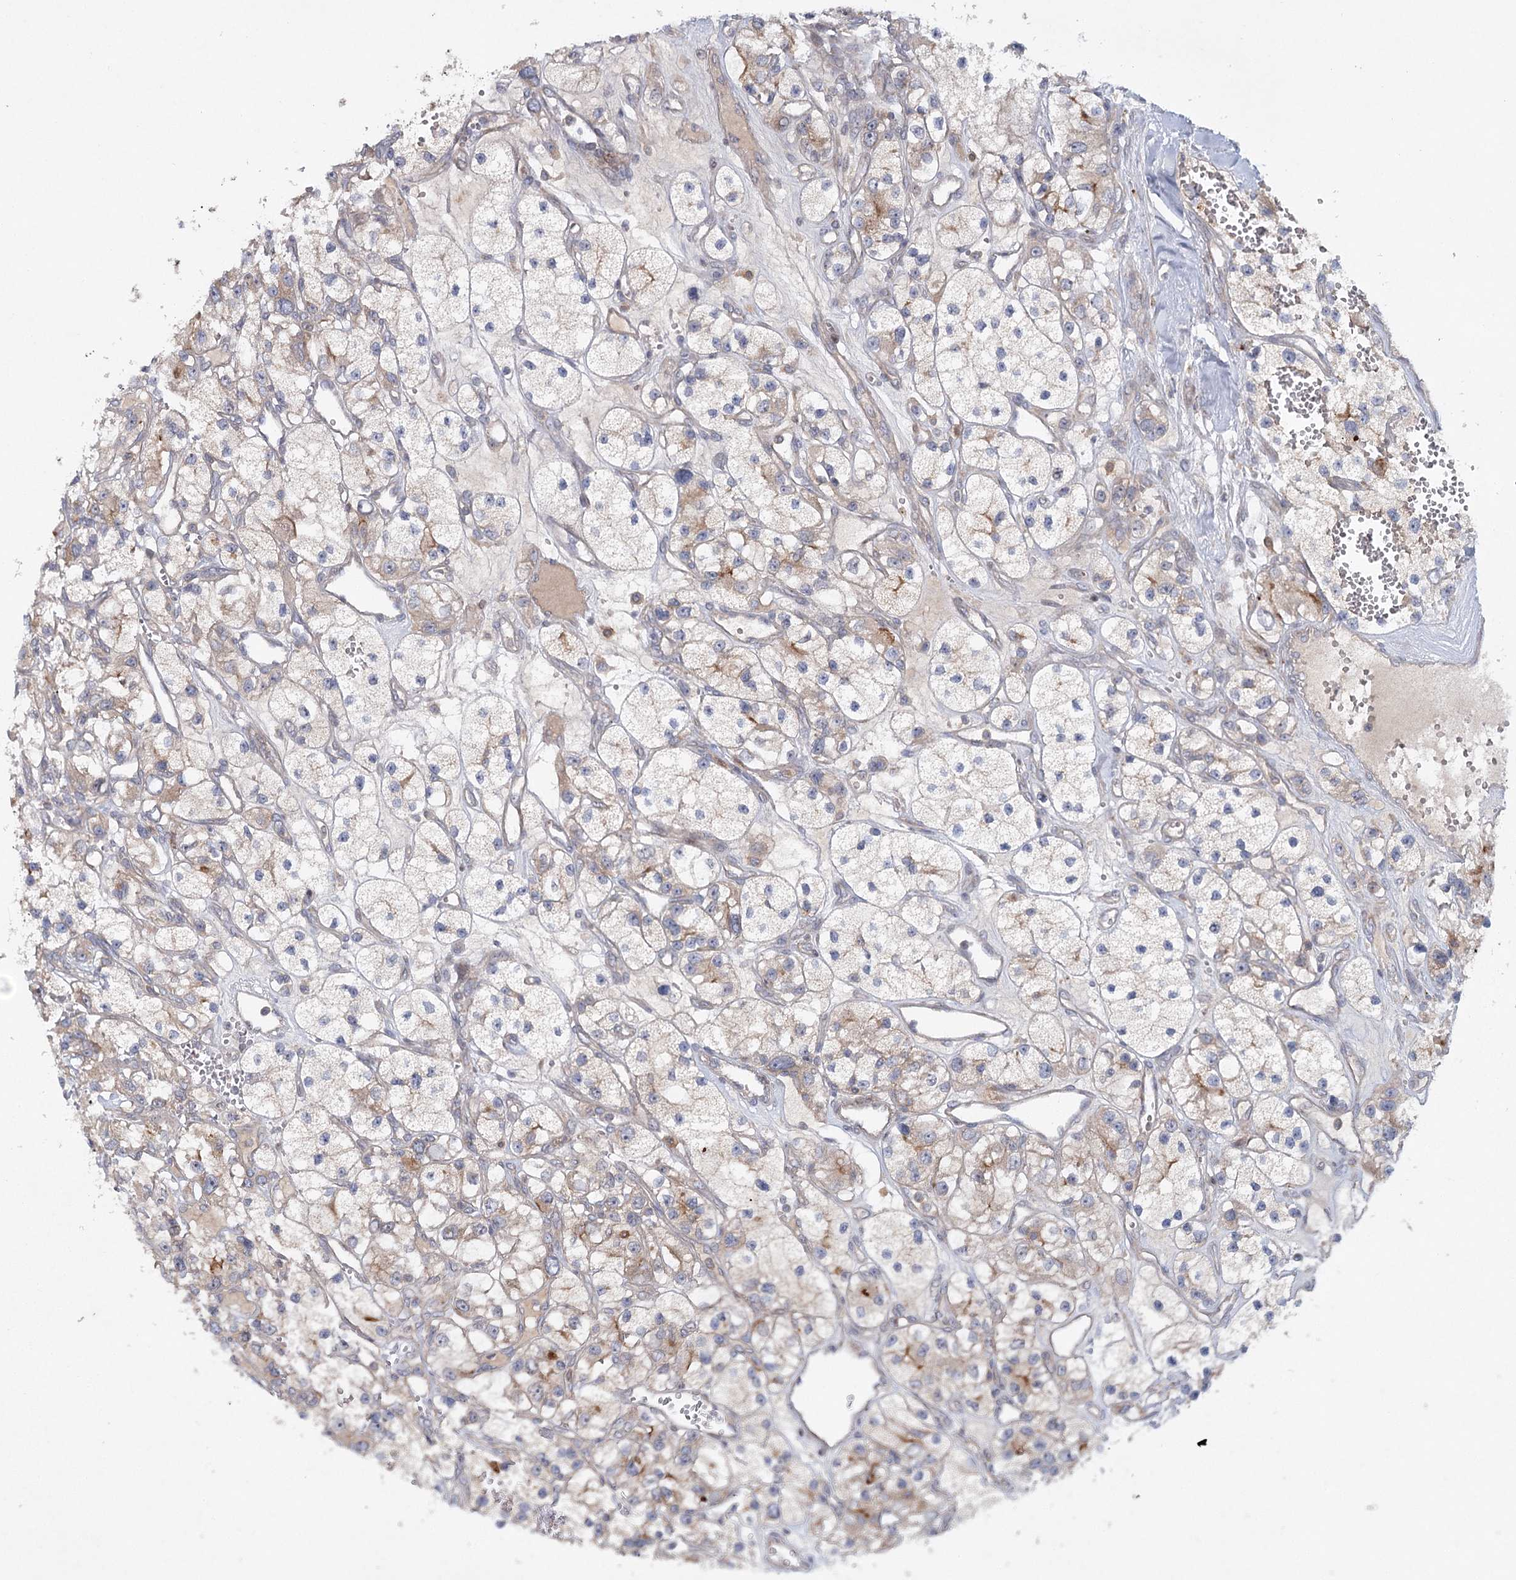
{"staining": {"intensity": "weak", "quantity": "<25%", "location": "cytoplasmic/membranous"}, "tissue": "renal cancer", "cell_type": "Tumor cells", "image_type": "cancer", "snomed": [{"axis": "morphology", "description": "Adenocarcinoma, NOS"}, {"axis": "topography", "description": "Kidney"}], "caption": "Protein analysis of renal cancer displays no significant staining in tumor cells.", "gene": "MAP3K13", "patient": {"sex": "female", "age": 57}}